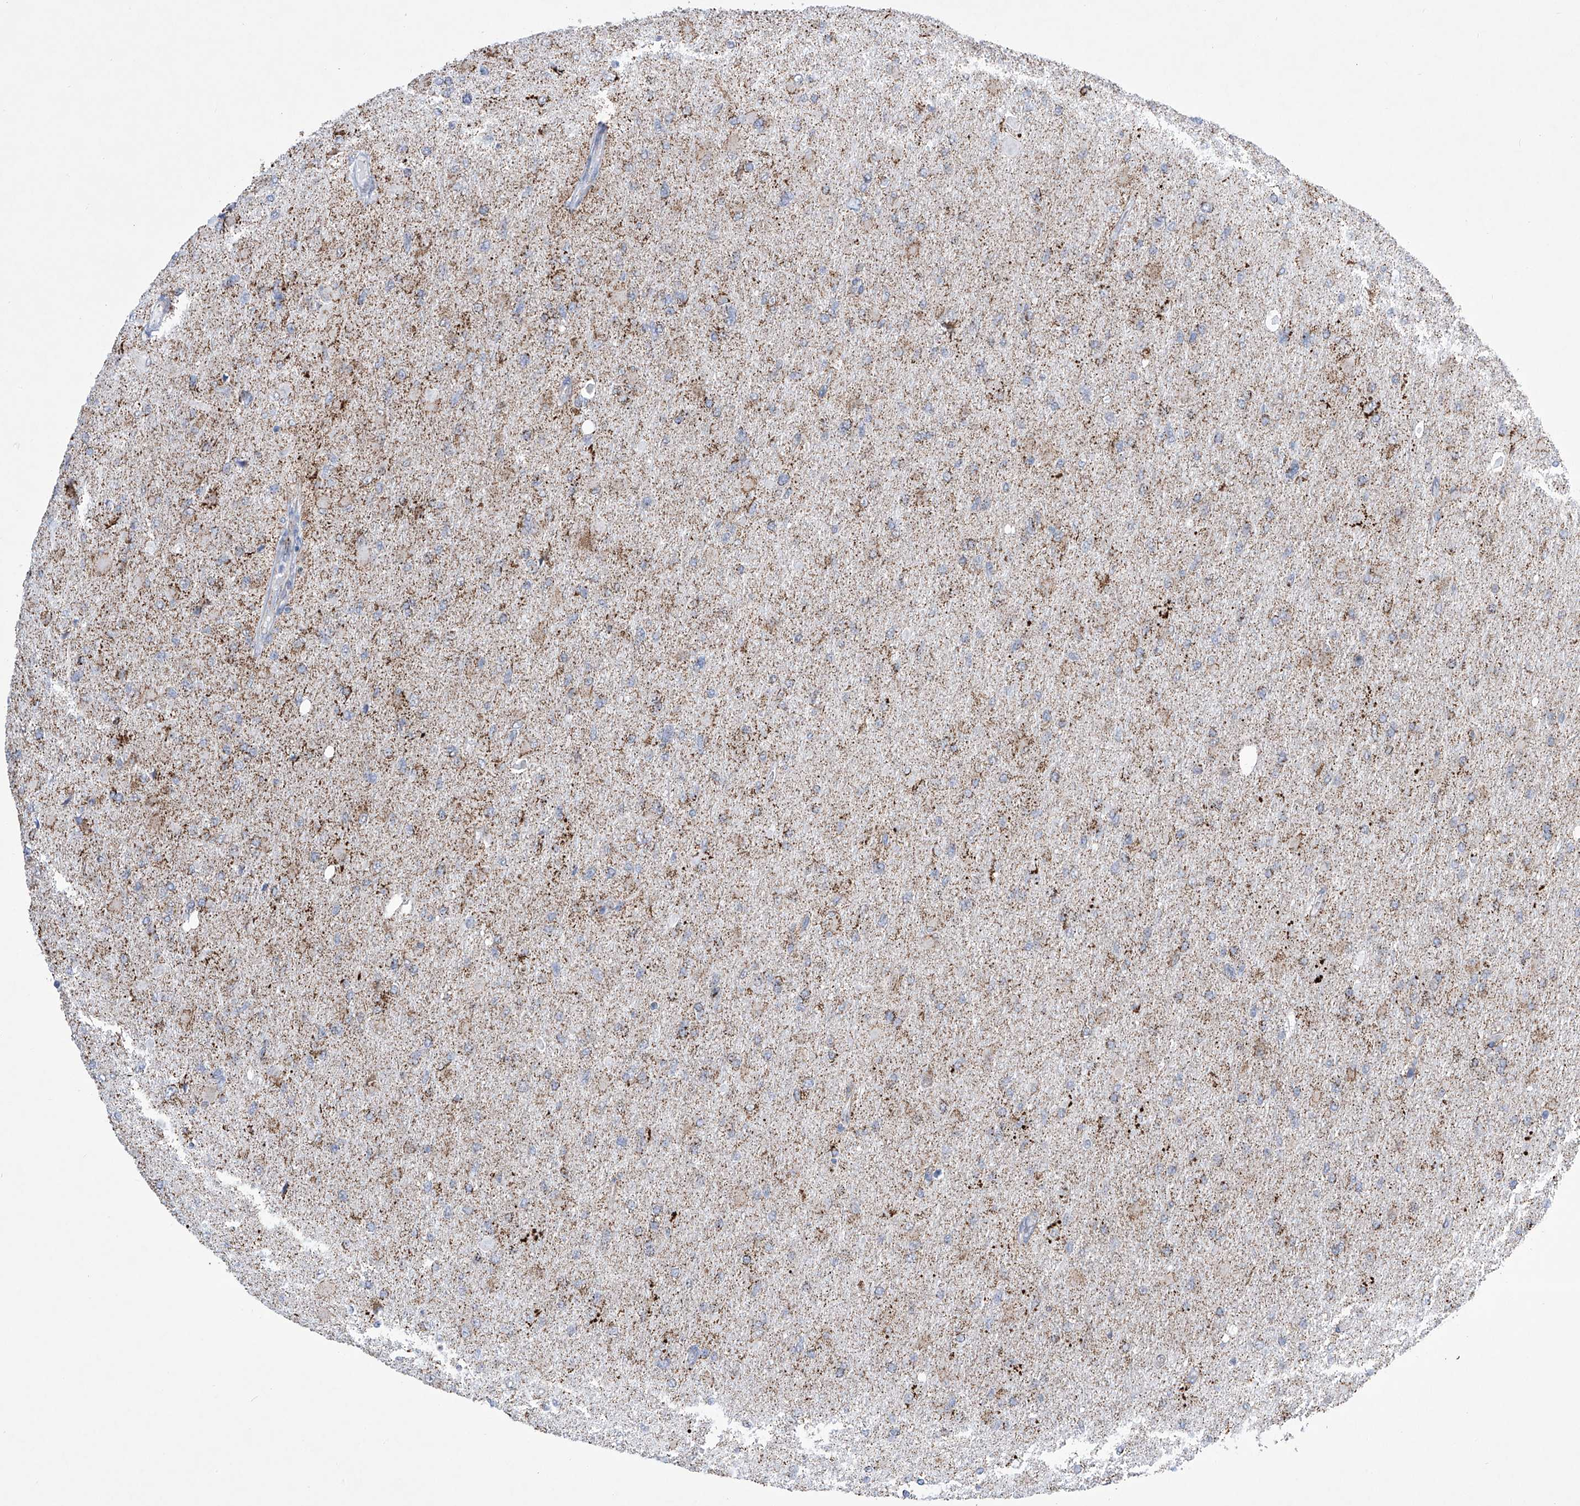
{"staining": {"intensity": "moderate", "quantity": "25%-75%", "location": "cytoplasmic/membranous"}, "tissue": "glioma", "cell_type": "Tumor cells", "image_type": "cancer", "snomed": [{"axis": "morphology", "description": "Glioma, malignant, High grade"}, {"axis": "topography", "description": "Cerebral cortex"}], "caption": "IHC micrograph of human glioma stained for a protein (brown), which reveals medium levels of moderate cytoplasmic/membranous positivity in about 25%-75% of tumor cells.", "gene": "ALDH6A1", "patient": {"sex": "female", "age": 36}}